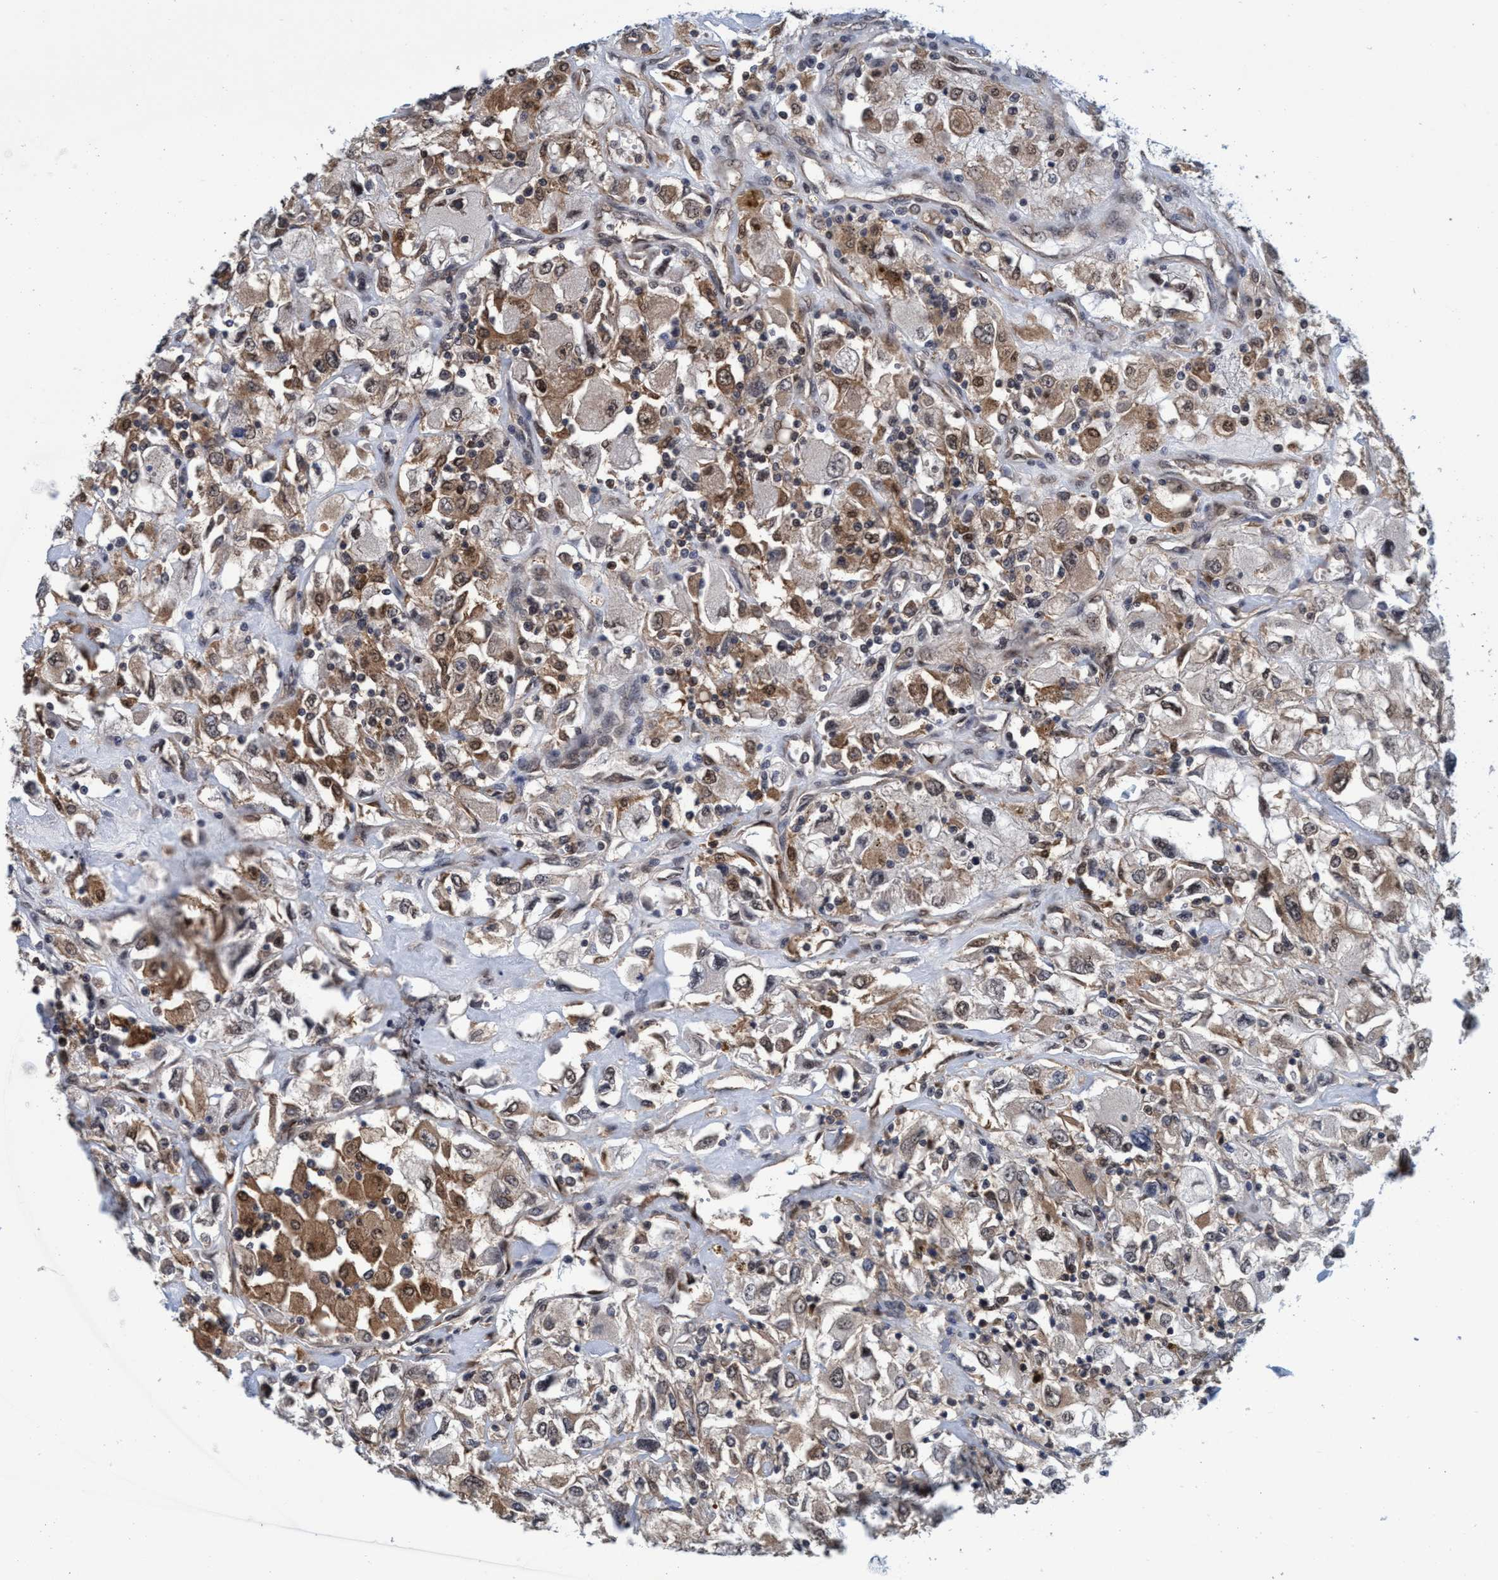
{"staining": {"intensity": "weak", "quantity": ">75%", "location": "cytoplasmic/membranous"}, "tissue": "renal cancer", "cell_type": "Tumor cells", "image_type": "cancer", "snomed": [{"axis": "morphology", "description": "Adenocarcinoma, NOS"}, {"axis": "topography", "description": "Kidney"}], "caption": "Protein staining displays weak cytoplasmic/membranous staining in approximately >75% of tumor cells in renal adenocarcinoma.", "gene": "PSMD12", "patient": {"sex": "female", "age": 52}}